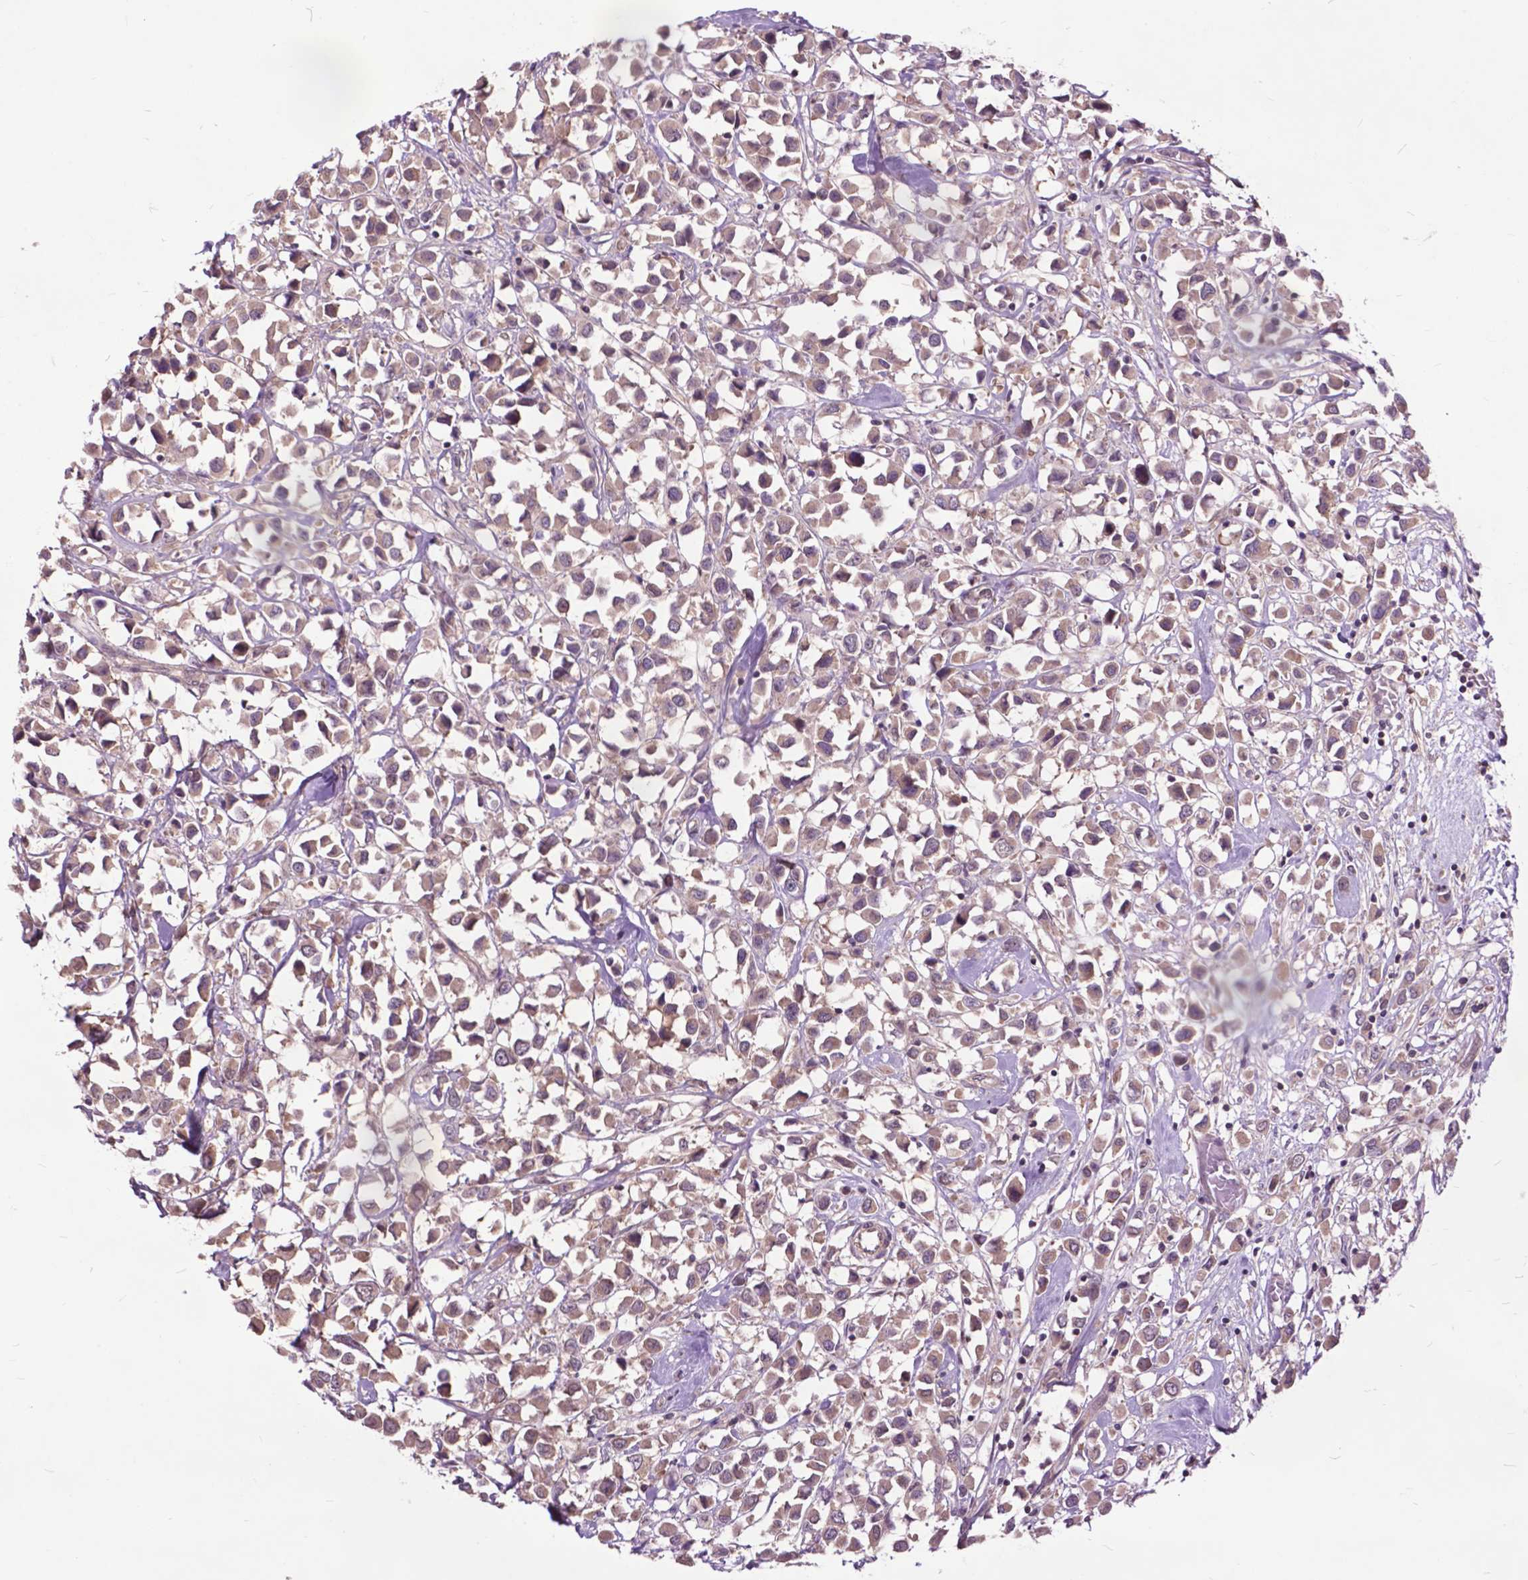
{"staining": {"intensity": "weak", "quantity": ">75%", "location": "cytoplasmic/membranous"}, "tissue": "breast cancer", "cell_type": "Tumor cells", "image_type": "cancer", "snomed": [{"axis": "morphology", "description": "Duct carcinoma"}, {"axis": "topography", "description": "Breast"}], "caption": "Infiltrating ductal carcinoma (breast) stained with IHC demonstrates weak cytoplasmic/membranous staining in approximately >75% of tumor cells.", "gene": "ARAF", "patient": {"sex": "female", "age": 61}}